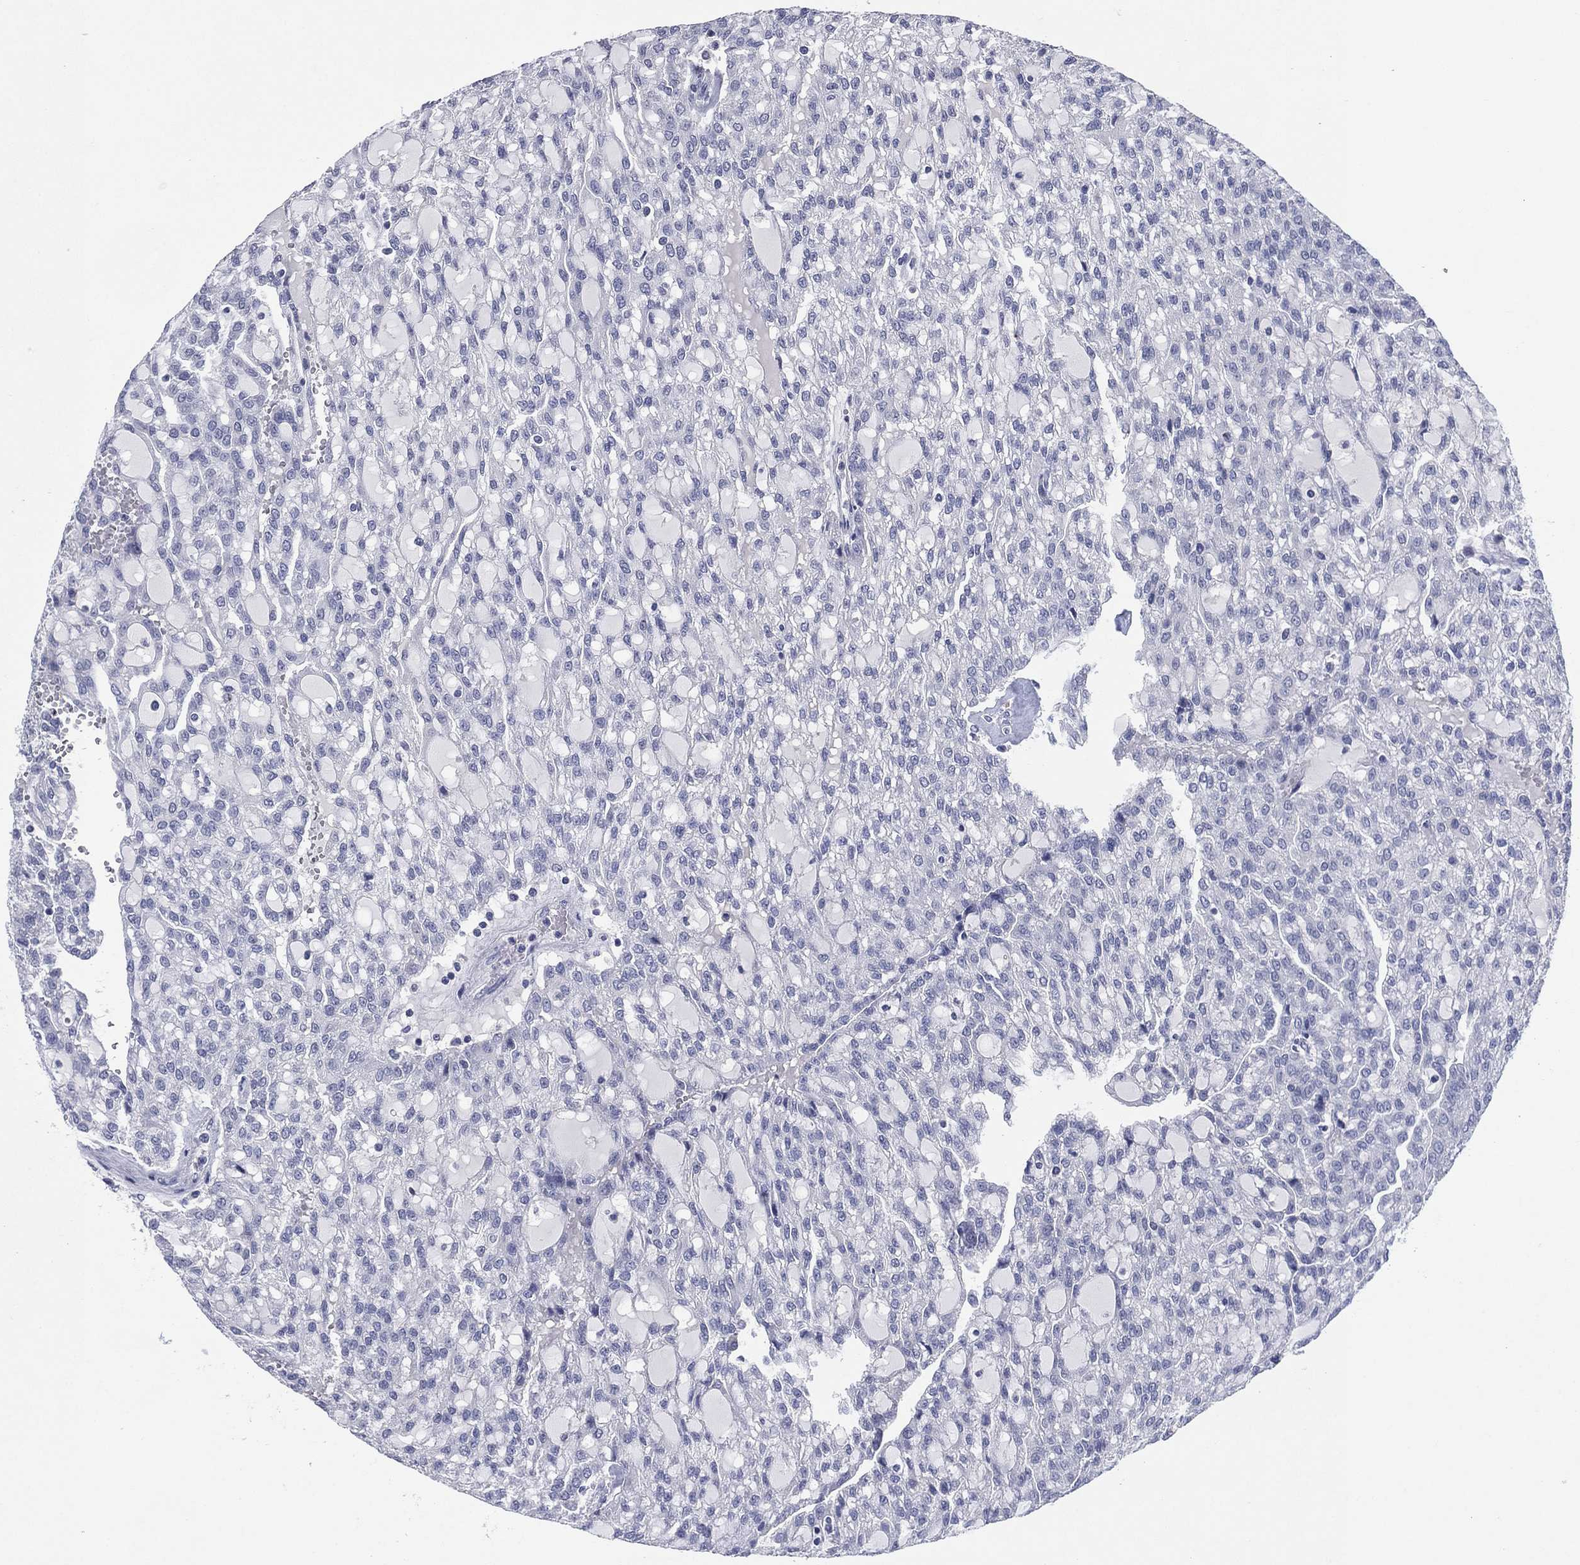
{"staining": {"intensity": "negative", "quantity": "none", "location": "none"}, "tissue": "renal cancer", "cell_type": "Tumor cells", "image_type": "cancer", "snomed": [{"axis": "morphology", "description": "Adenocarcinoma, NOS"}, {"axis": "topography", "description": "Kidney"}], "caption": "High magnification brightfield microscopy of renal adenocarcinoma stained with DAB (3,3'-diaminobenzidine) (brown) and counterstained with hematoxylin (blue): tumor cells show no significant staining. (DAB IHC with hematoxylin counter stain).", "gene": "KRT35", "patient": {"sex": "male", "age": 63}}